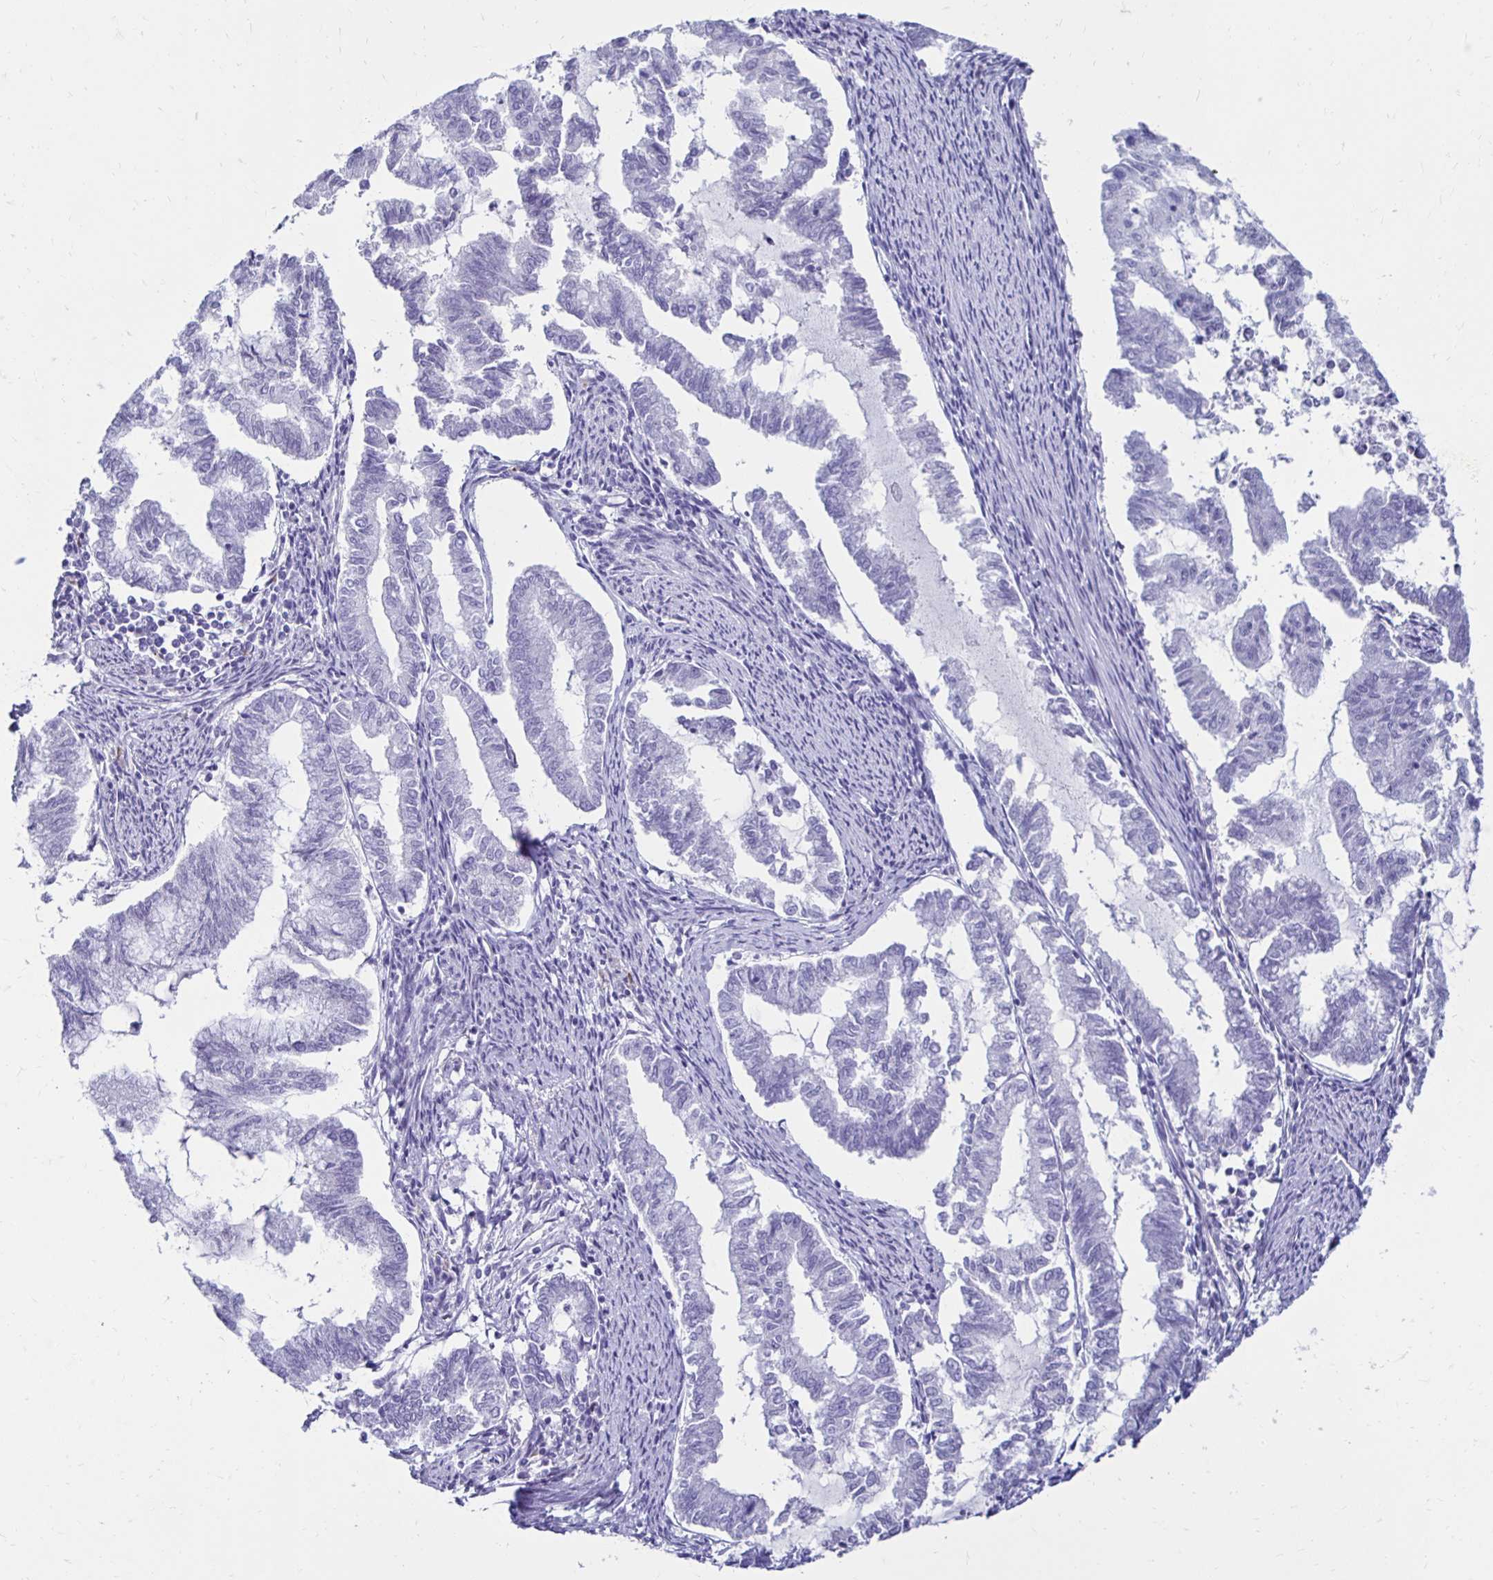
{"staining": {"intensity": "negative", "quantity": "none", "location": "none"}, "tissue": "endometrial cancer", "cell_type": "Tumor cells", "image_type": "cancer", "snomed": [{"axis": "morphology", "description": "Adenocarcinoma, NOS"}, {"axis": "topography", "description": "Endometrium"}], "caption": "Immunohistochemical staining of endometrial cancer (adenocarcinoma) displays no significant expression in tumor cells.", "gene": "CST5", "patient": {"sex": "female", "age": 79}}